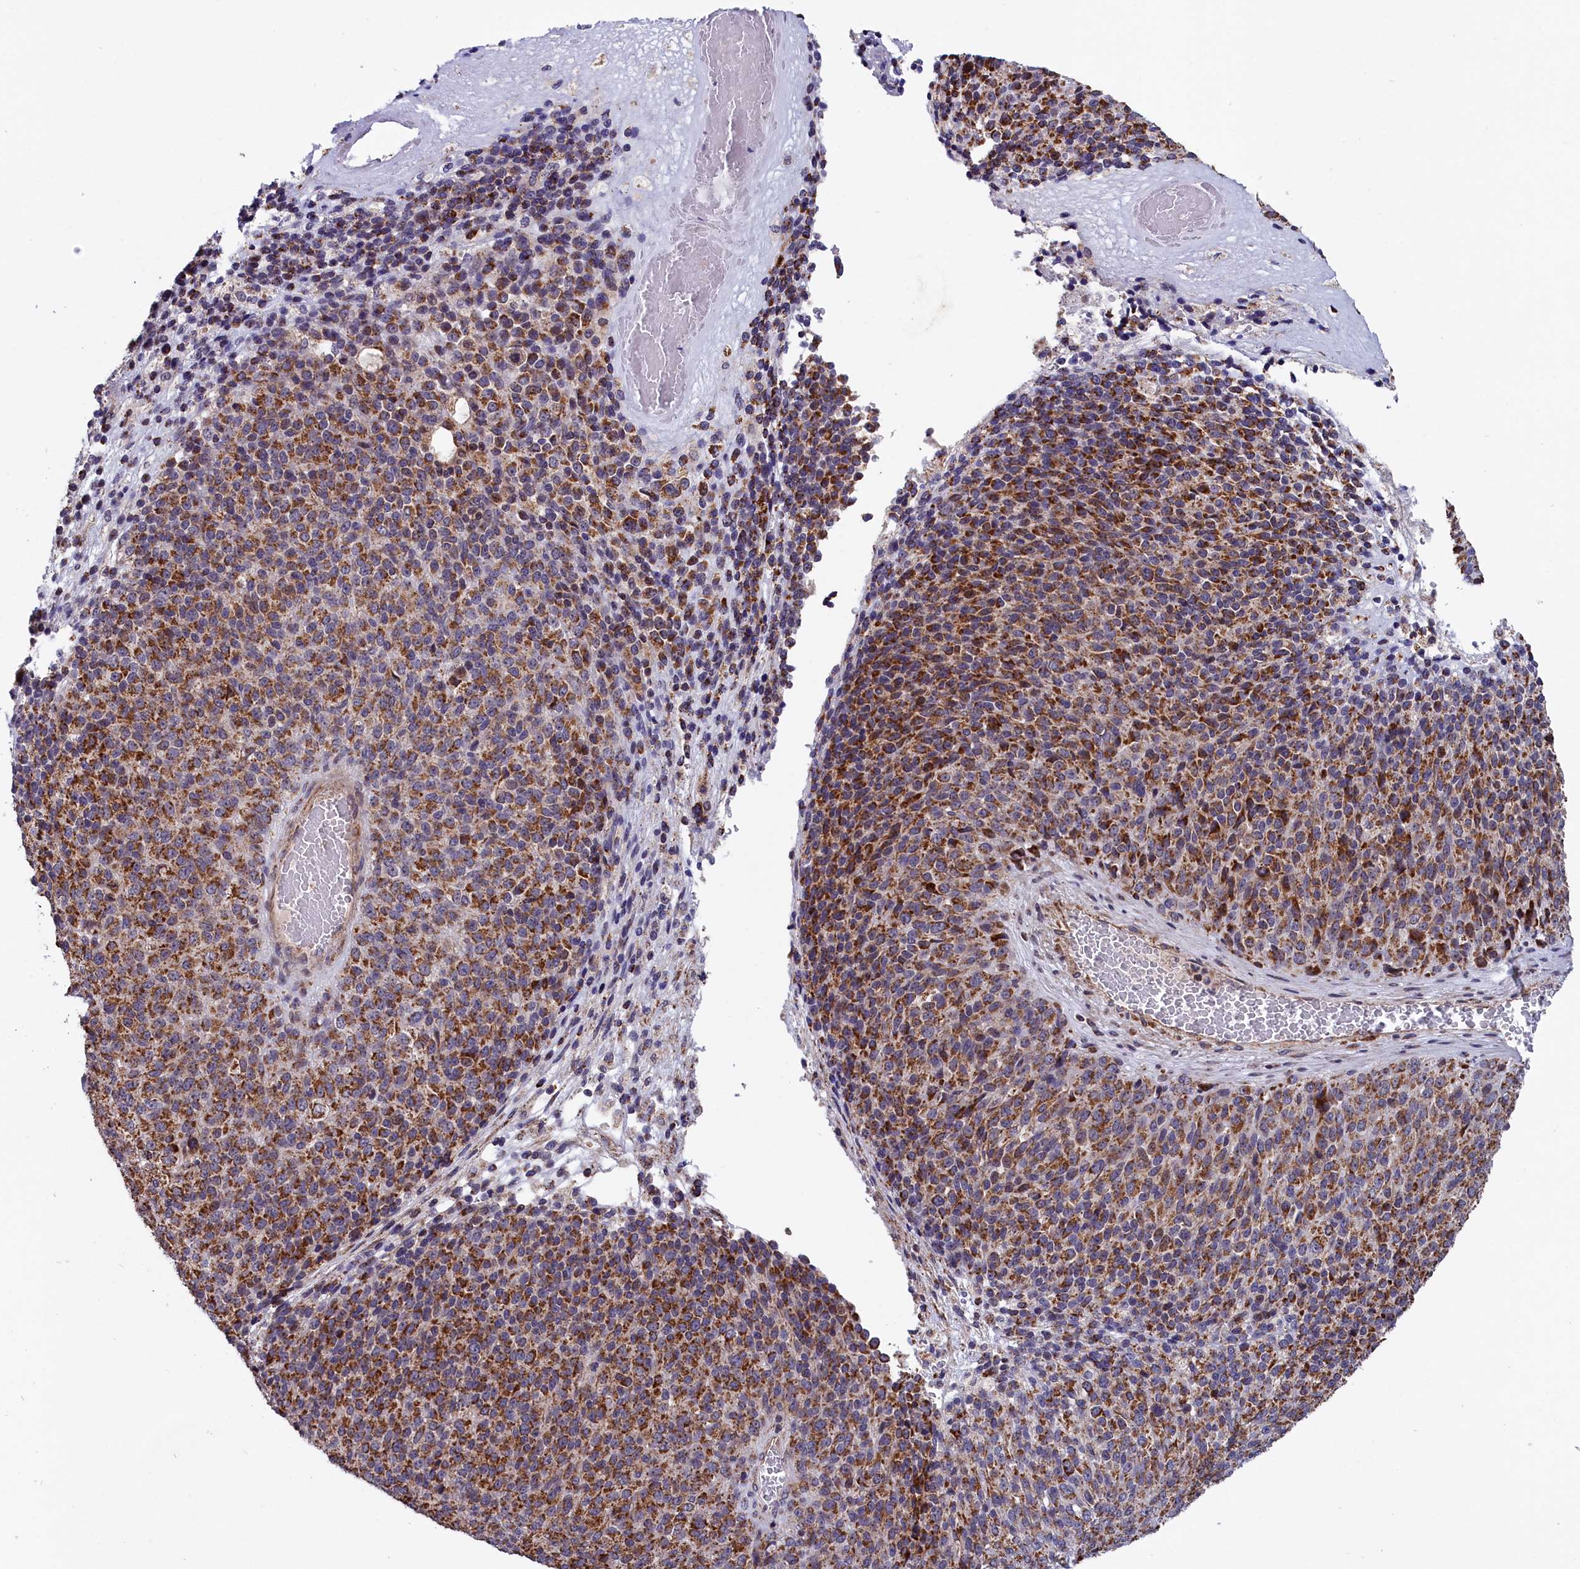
{"staining": {"intensity": "moderate", "quantity": ">75%", "location": "cytoplasmic/membranous"}, "tissue": "melanoma", "cell_type": "Tumor cells", "image_type": "cancer", "snomed": [{"axis": "morphology", "description": "Malignant melanoma, Metastatic site"}, {"axis": "topography", "description": "Brain"}], "caption": "Immunohistochemistry (IHC) staining of melanoma, which demonstrates medium levels of moderate cytoplasmic/membranous staining in about >75% of tumor cells indicating moderate cytoplasmic/membranous protein staining. The staining was performed using DAB (3,3'-diaminobenzidine) (brown) for protein detection and nuclei were counterstained in hematoxylin (blue).", "gene": "TIMM44", "patient": {"sex": "female", "age": 56}}